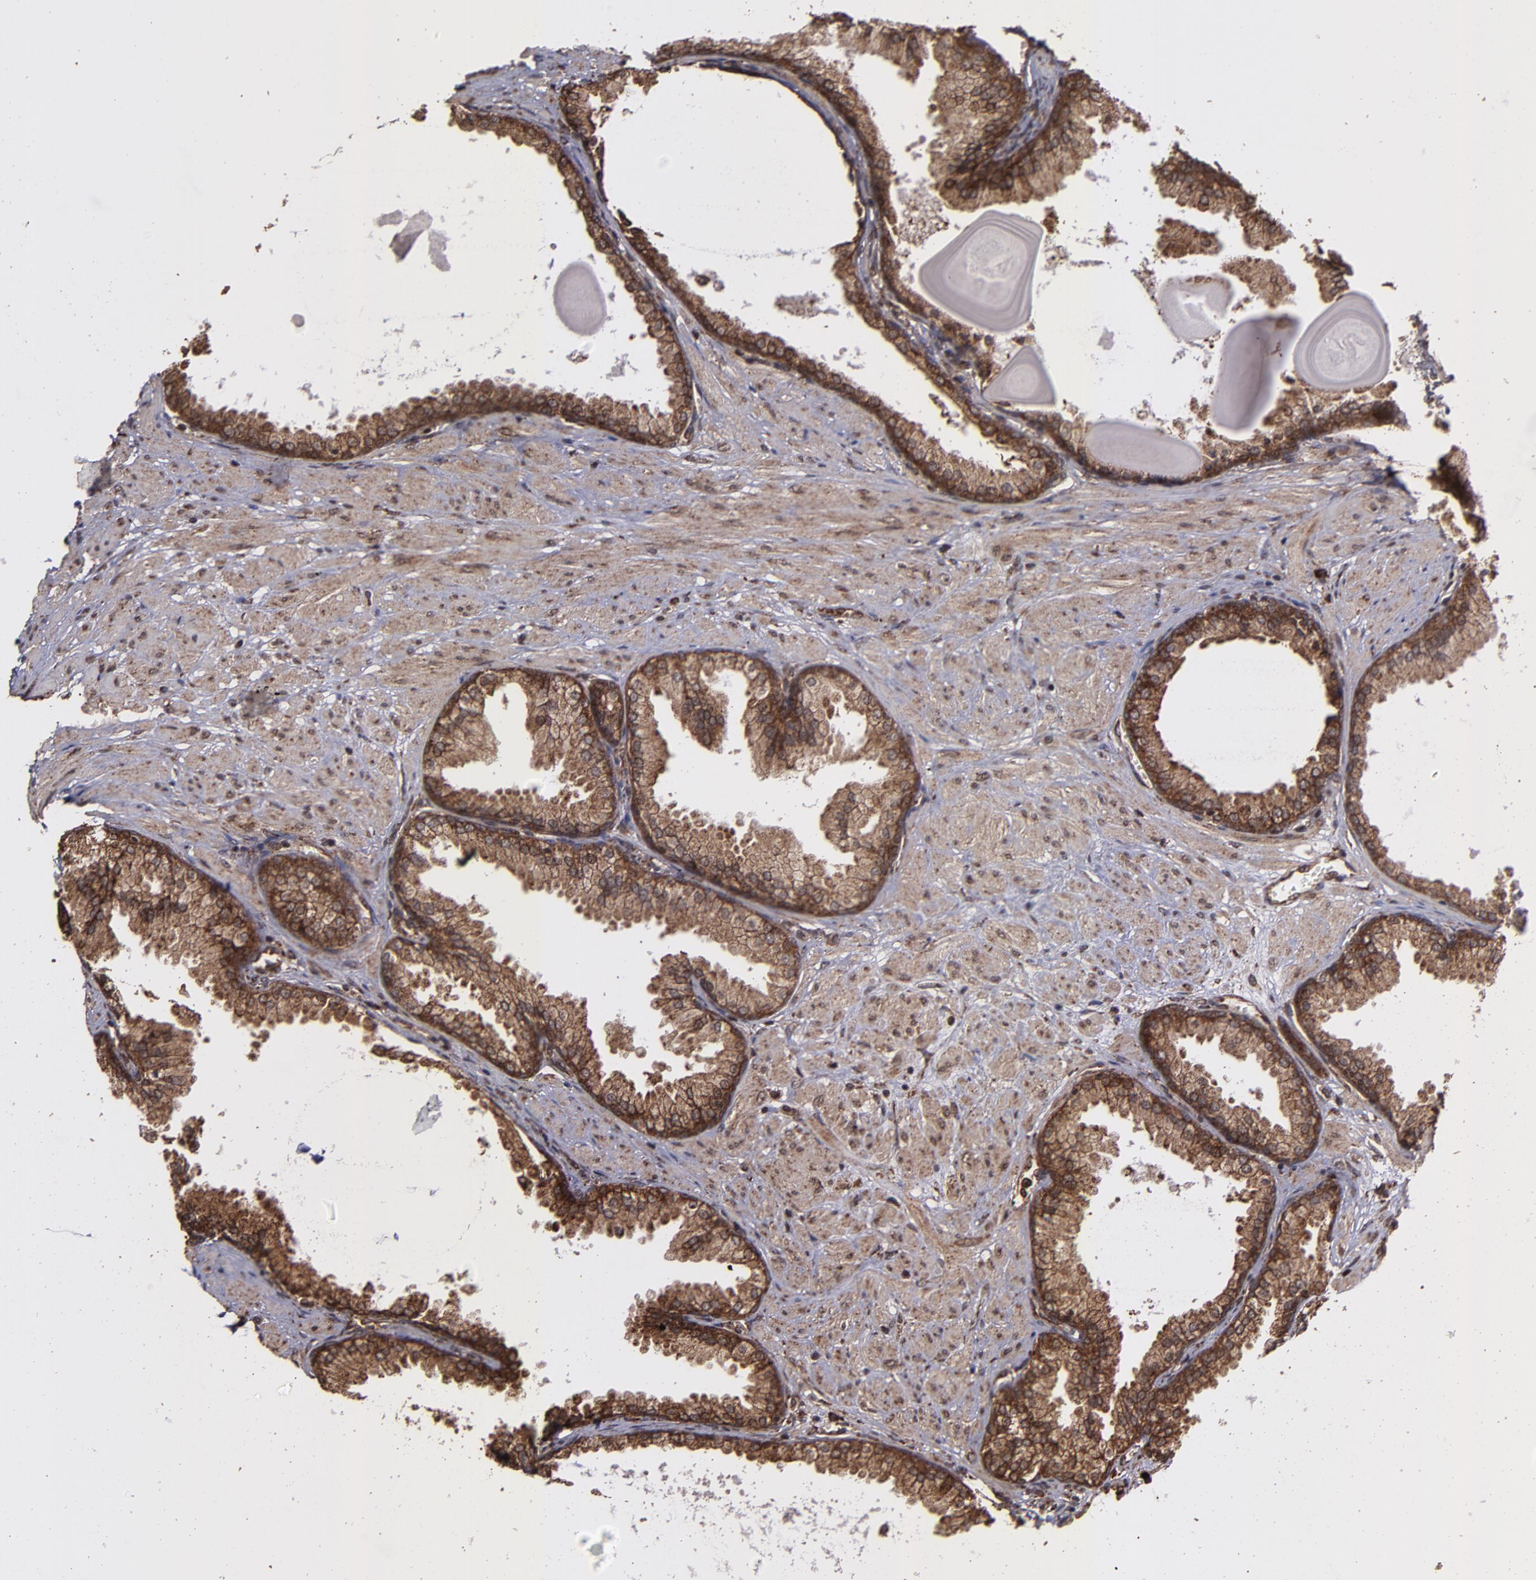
{"staining": {"intensity": "strong", "quantity": ">75%", "location": "cytoplasmic/membranous,nuclear"}, "tissue": "prostate", "cell_type": "Glandular cells", "image_type": "normal", "snomed": [{"axis": "morphology", "description": "Normal tissue, NOS"}, {"axis": "topography", "description": "Prostate"}], "caption": "Prostate was stained to show a protein in brown. There is high levels of strong cytoplasmic/membranous,nuclear staining in approximately >75% of glandular cells. The protein is stained brown, and the nuclei are stained in blue (DAB IHC with brightfield microscopy, high magnification).", "gene": "EIF4ENIF1", "patient": {"sex": "male", "age": 51}}